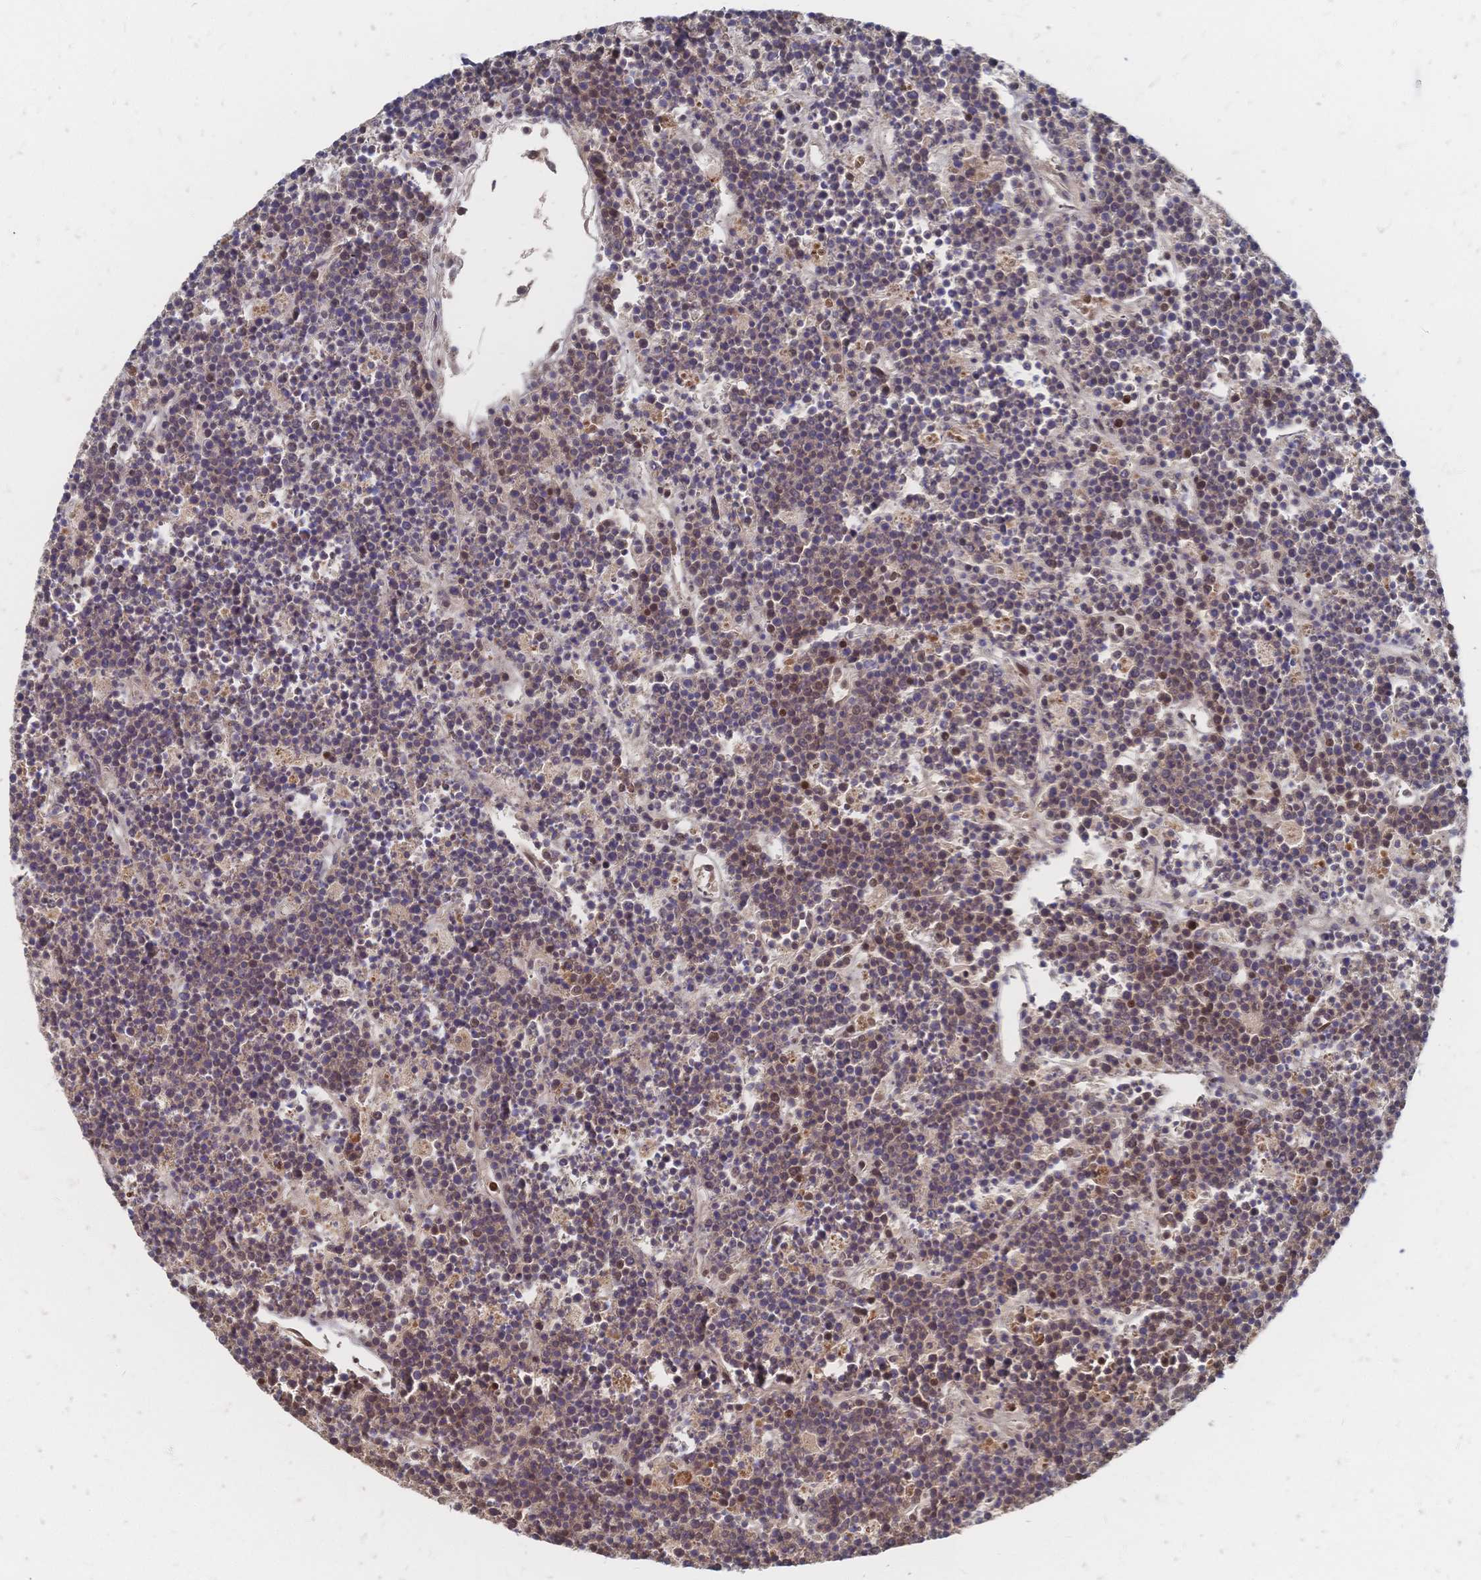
{"staining": {"intensity": "moderate", "quantity": "25%-75%", "location": "cytoplasmic/membranous,nuclear"}, "tissue": "lymphoma", "cell_type": "Tumor cells", "image_type": "cancer", "snomed": [{"axis": "morphology", "description": "Malignant lymphoma, non-Hodgkin's type, High grade"}, {"axis": "topography", "description": "Ovary"}], "caption": "This micrograph shows immunohistochemistry staining of human lymphoma, with medium moderate cytoplasmic/membranous and nuclear expression in approximately 25%-75% of tumor cells.", "gene": "NELFA", "patient": {"sex": "female", "age": 56}}